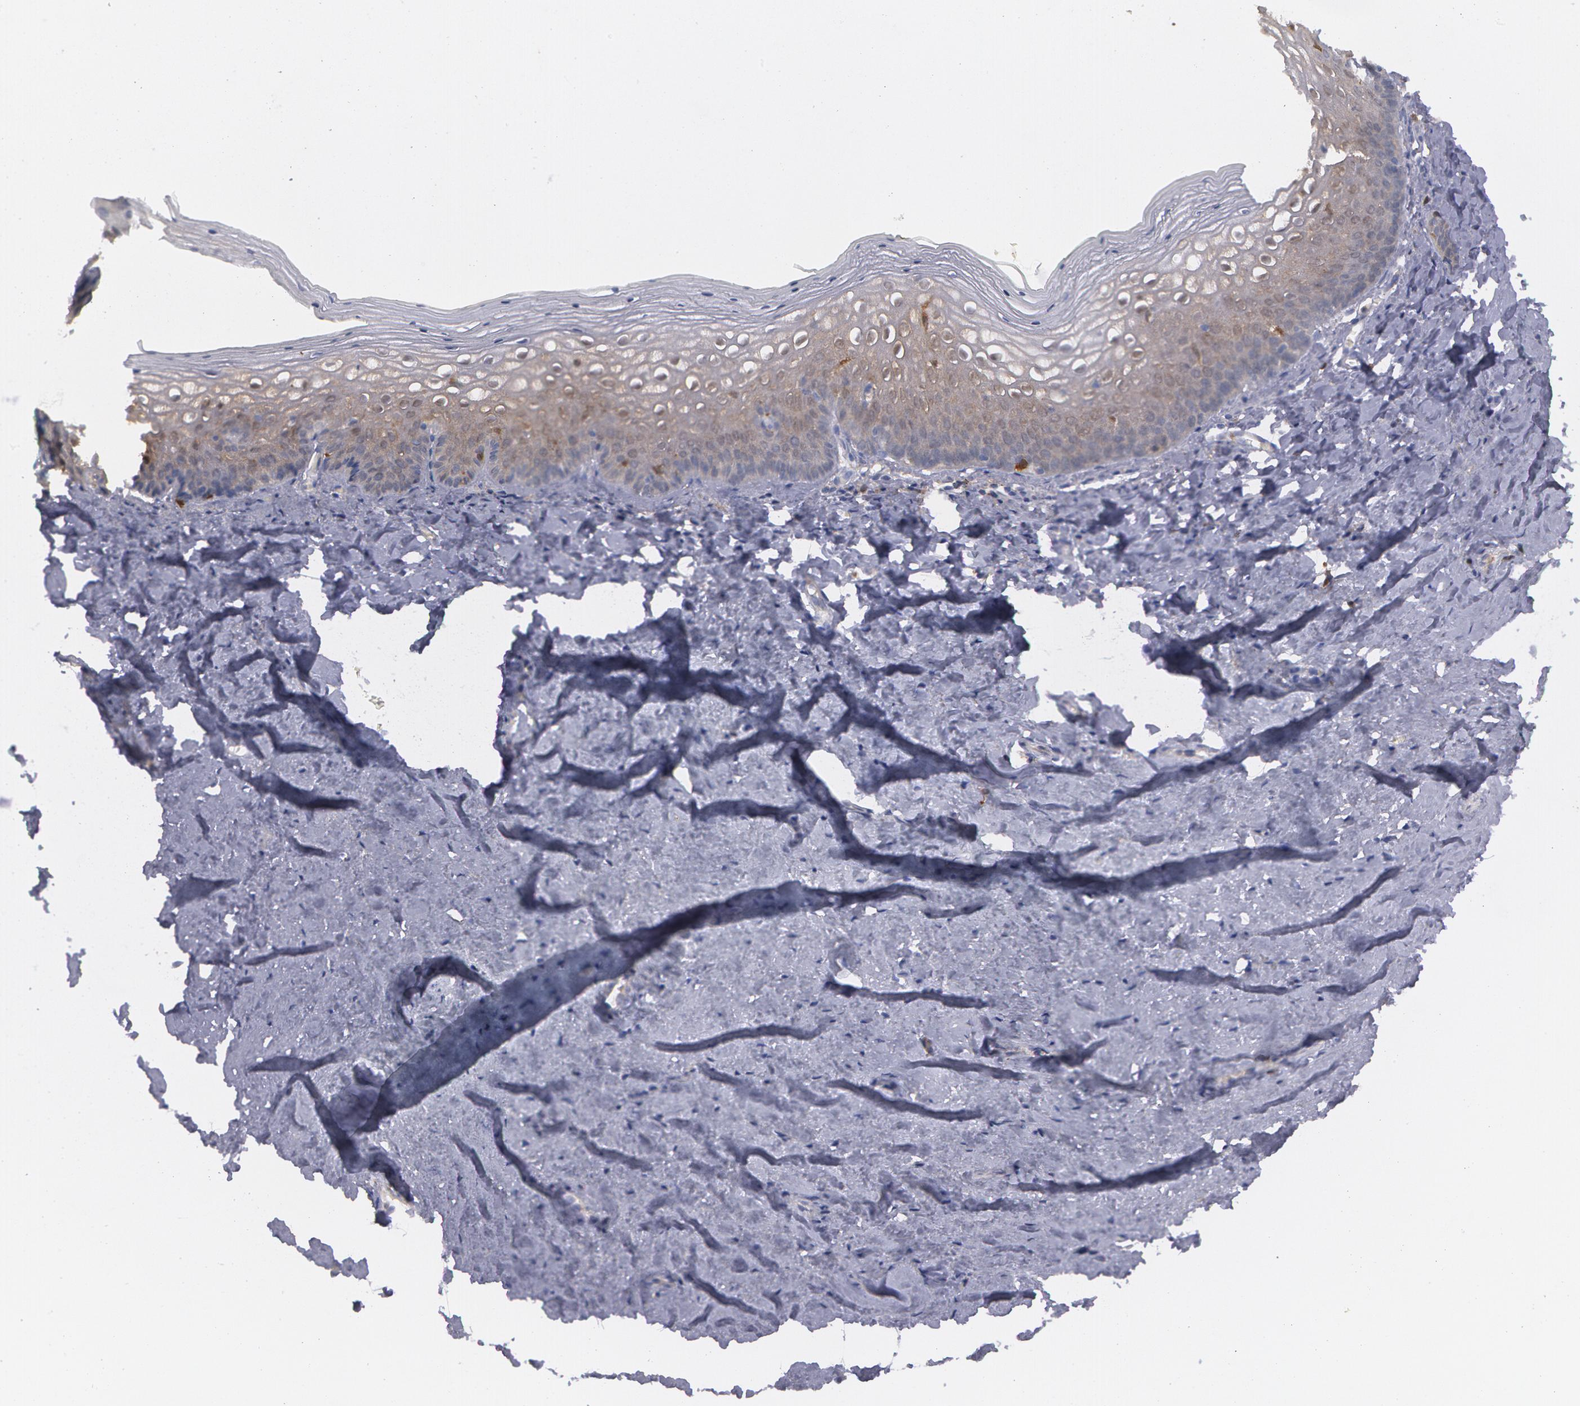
{"staining": {"intensity": "weak", "quantity": ">75%", "location": "cytoplasmic/membranous"}, "tissue": "vagina", "cell_type": "Squamous epithelial cells", "image_type": "normal", "snomed": [{"axis": "morphology", "description": "Normal tissue, NOS"}, {"axis": "topography", "description": "Vagina"}], "caption": "A low amount of weak cytoplasmic/membranous staining is seen in approximately >75% of squamous epithelial cells in normal vagina. Using DAB (brown) and hematoxylin (blue) stains, captured at high magnification using brightfield microscopy.", "gene": "SYK", "patient": {"sex": "female", "age": 46}}